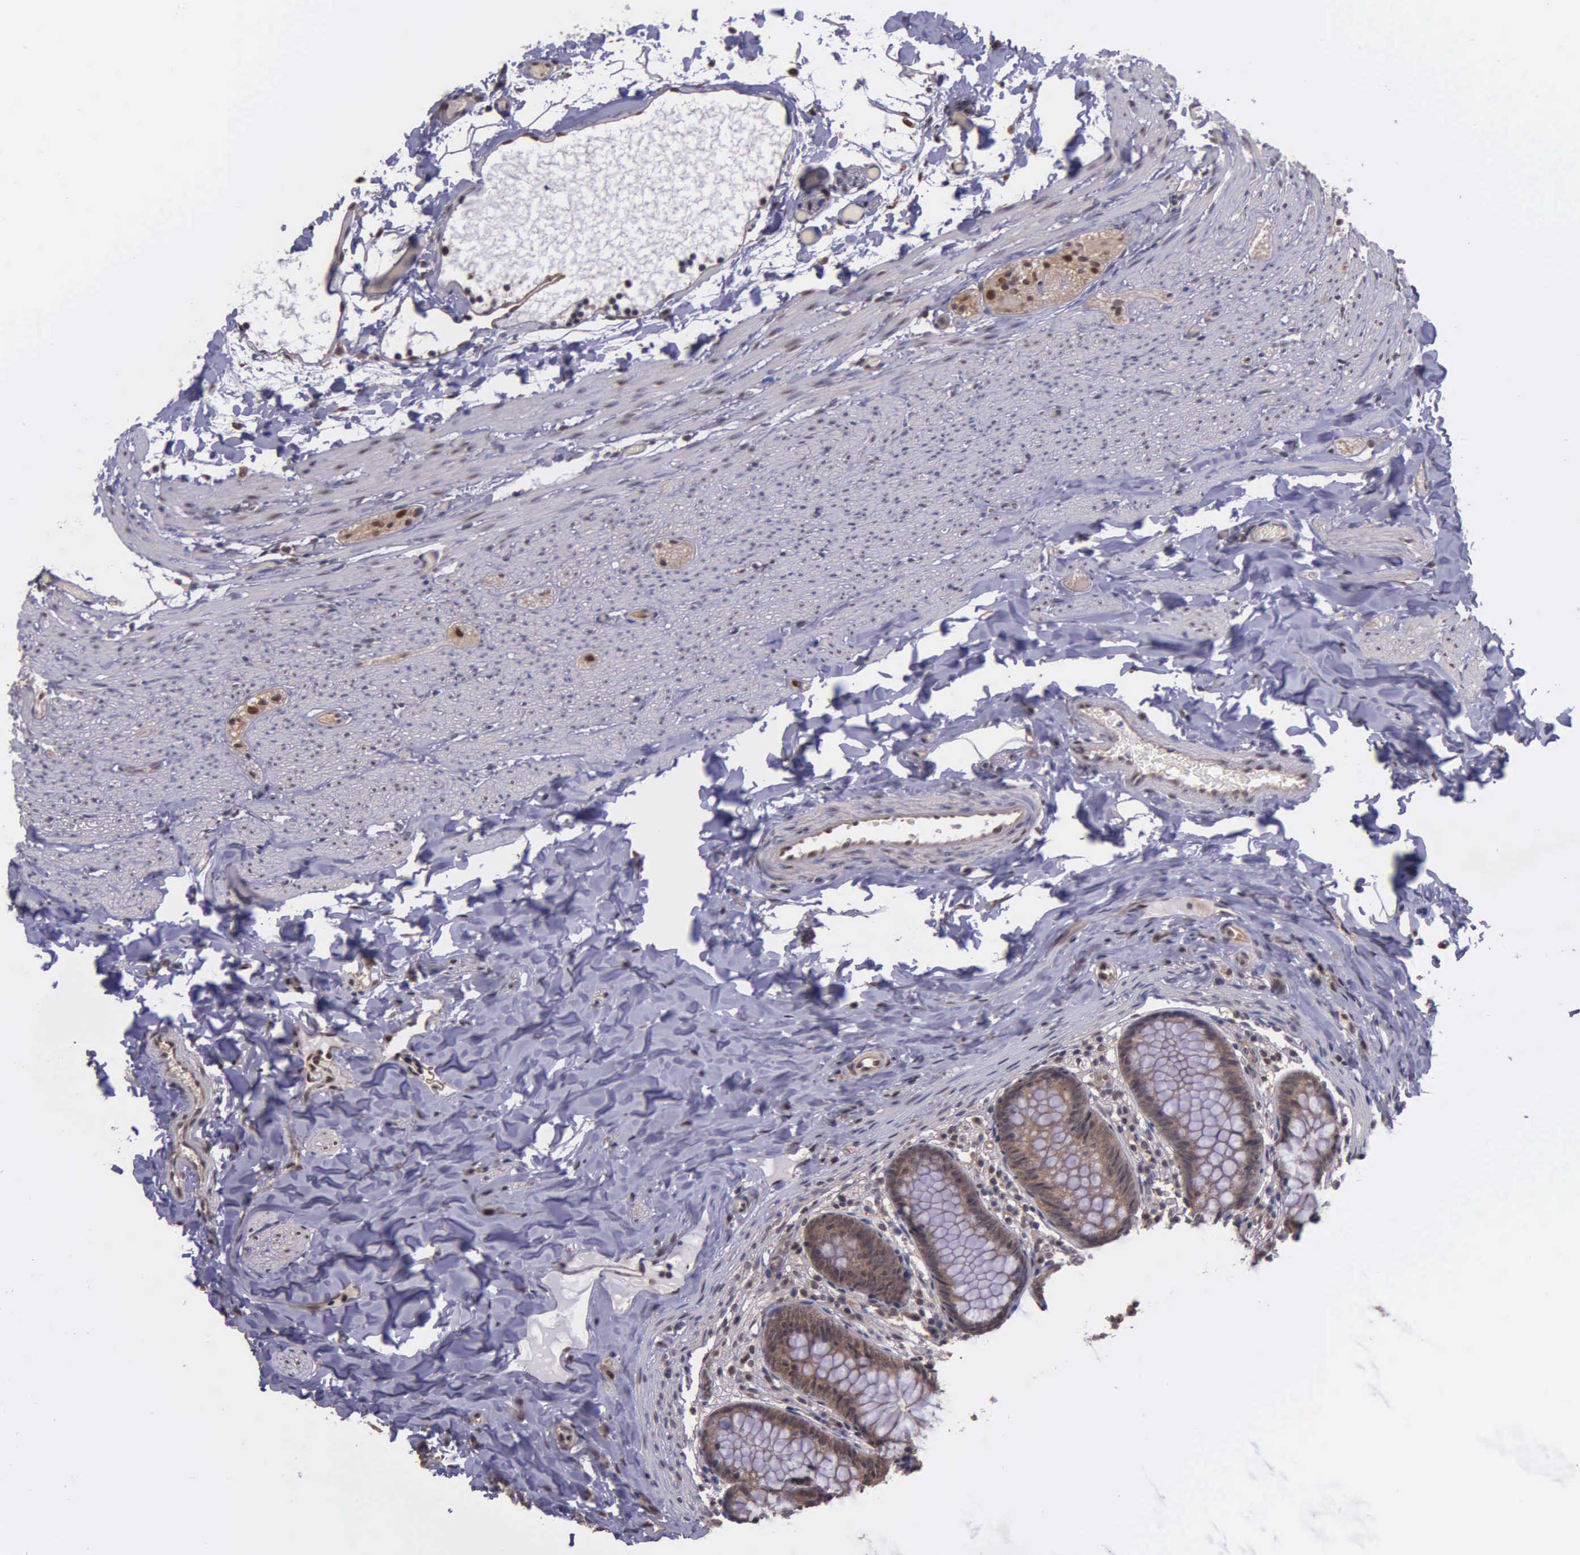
{"staining": {"intensity": "moderate", "quantity": ">75%", "location": "cytoplasmic/membranous,nuclear"}, "tissue": "appendix", "cell_type": "Glandular cells", "image_type": "normal", "snomed": [{"axis": "morphology", "description": "Normal tissue, NOS"}, {"axis": "topography", "description": "Appendix"}], "caption": "Immunohistochemistry (IHC) photomicrograph of benign appendix stained for a protein (brown), which displays medium levels of moderate cytoplasmic/membranous,nuclear positivity in approximately >75% of glandular cells.", "gene": "PSMC1", "patient": {"sex": "male", "age": 7}}